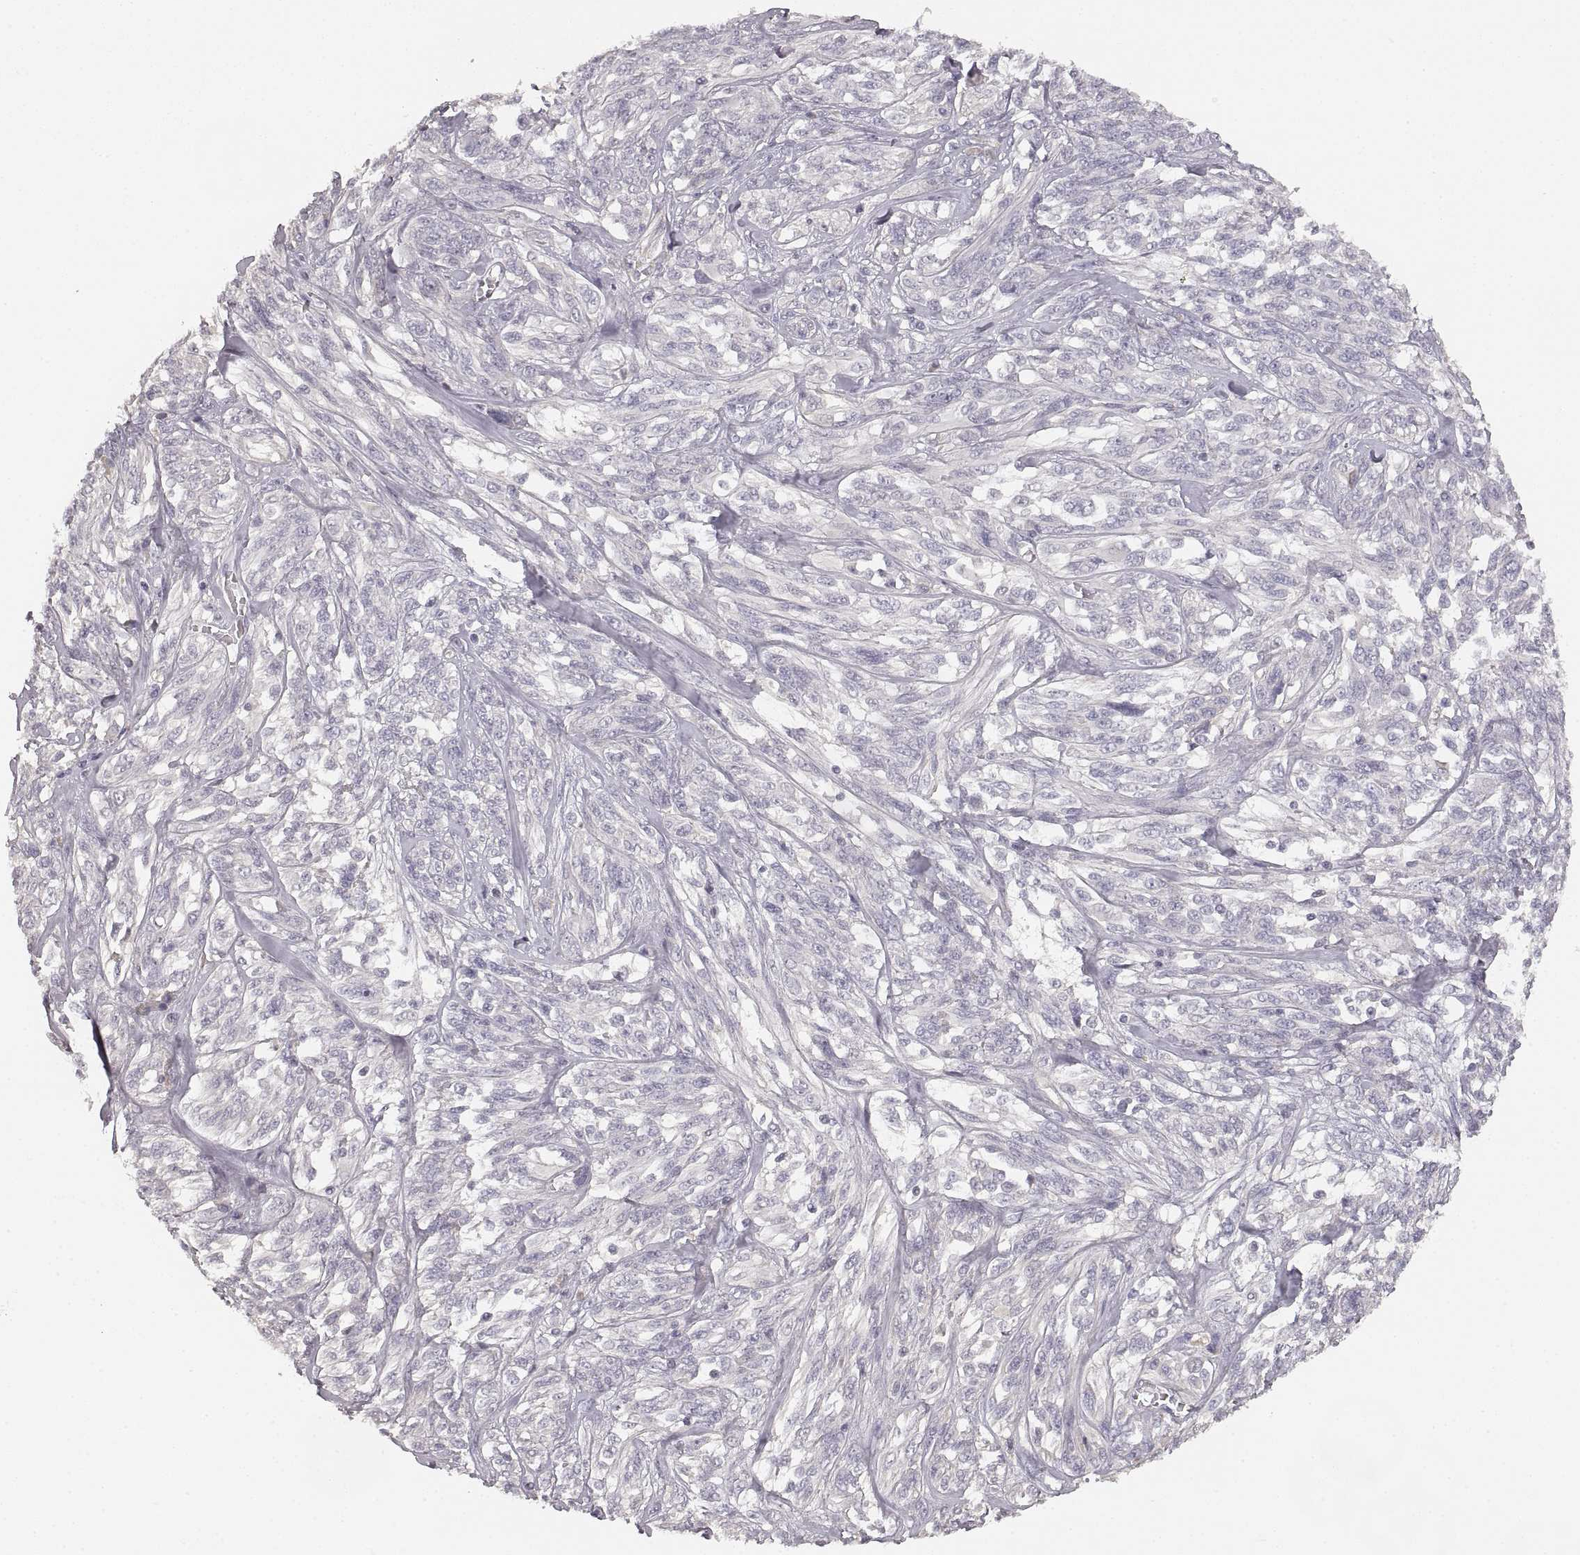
{"staining": {"intensity": "negative", "quantity": "none", "location": "none"}, "tissue": "melanoma", "cell_type": "Tumor cells", "image_type": "cancer", "snomed": [{"axis": "morphology", "description": "Malignant melanoma, NOS"}, {"axis": "topography", "description": "Skin"}], "caption": "This is an IHC photomicrograph of human melanoma. There is no expression in tumor cells.", "gene": "RUNDC3A", "patient": {"sex": "female", "age": 91}}